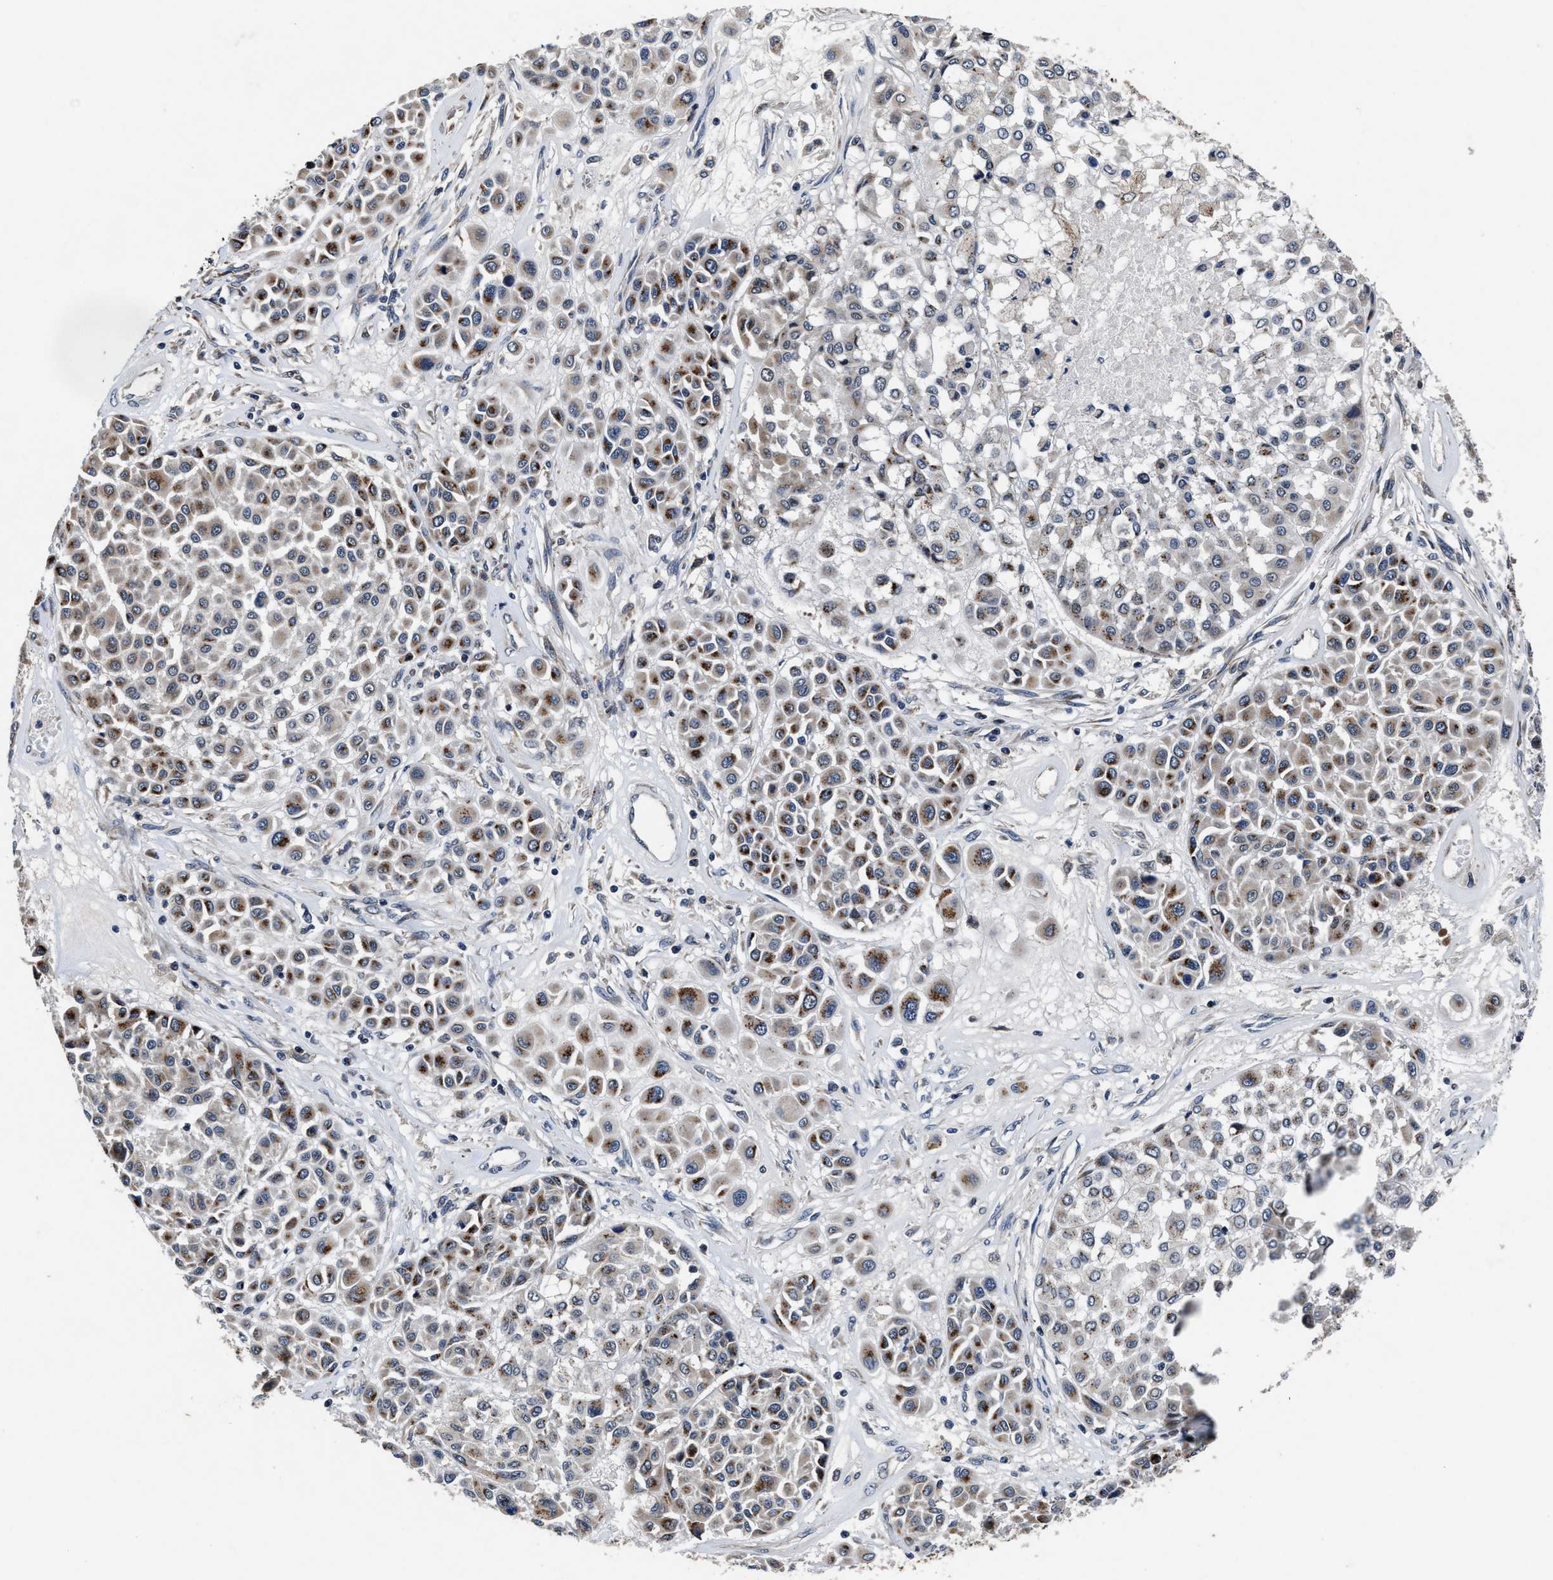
{"staining": {"intensity": "moderate", "quantity": "25%-75%", "location": "cytoplasmic/membranous"}, "tissue": "melanoma", "cell_type": "Tumor cells", "image_type": "cancer", "snomed": [{"axis": "morphology", "description": "Malignant melanoma, Metastatic site"}, {"axis": "topography", "description": "Soft tissue"}], "caption": "Immunohistochemistry (IHC) micrograph of melanoma stained for a protein (brown), which displays medium levels of moderate cytoplasmic/membranous staining in about 25%-75% of tumor cells.", "gene": "TMEM53", "patient": {"sex": "male", "age": 41}}